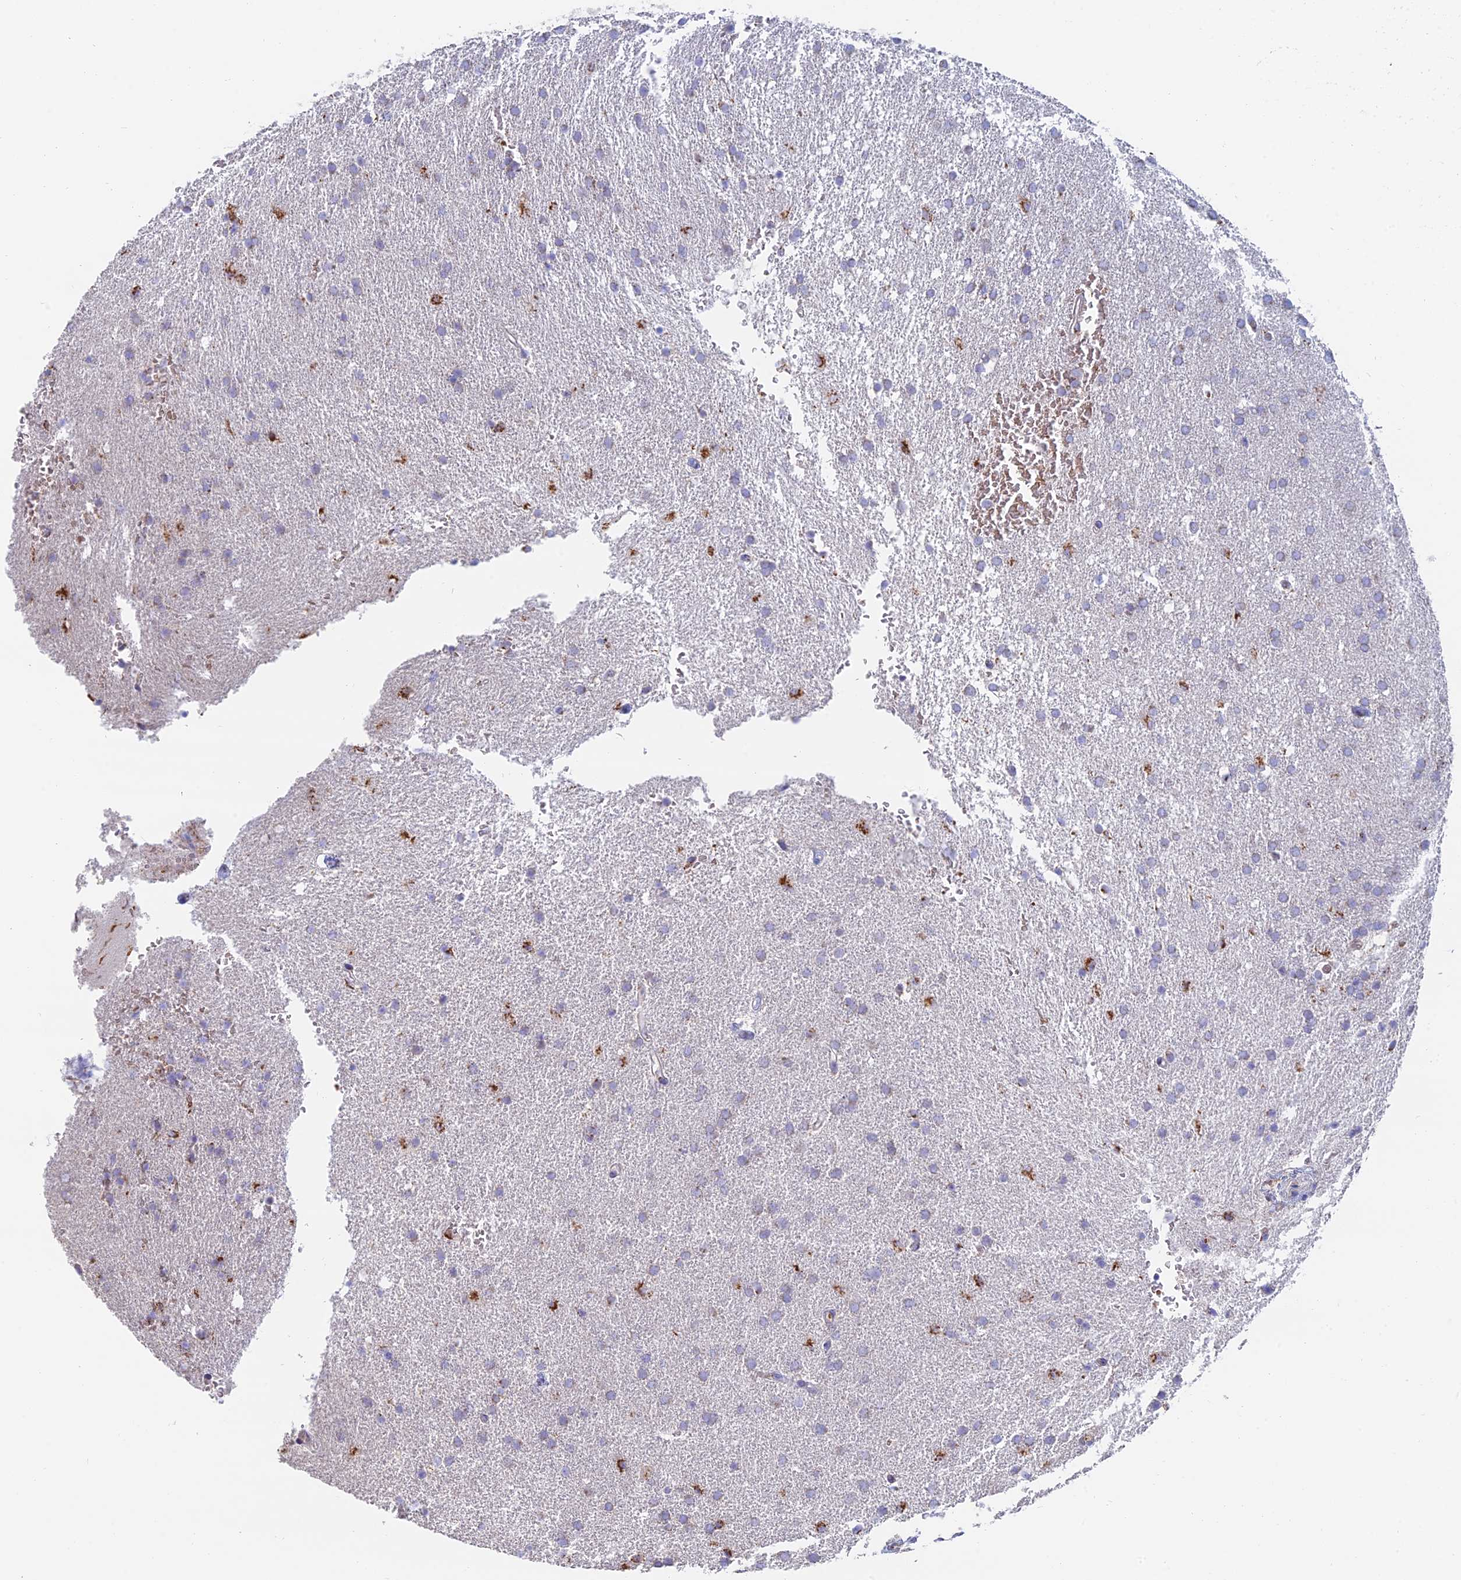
{"staining": {"intensity": "negative", "quantity": "none", "location": "none"}, "tissue": "glioma", "cell_type": "Tumor cells", "image_type": "cancer", "snomed": [{"axis": "morphology", "description": "Glioma, malignant, High grade"}, {"axis": "topography", "description": "Brain"}], "caption": "DAB immunohistochemical staining of high-grade glioma (malignant) reveals no significant expression in tumor cells.", "gene": "HS2ST1", "patient": {"sex": "male", "age": 72}}